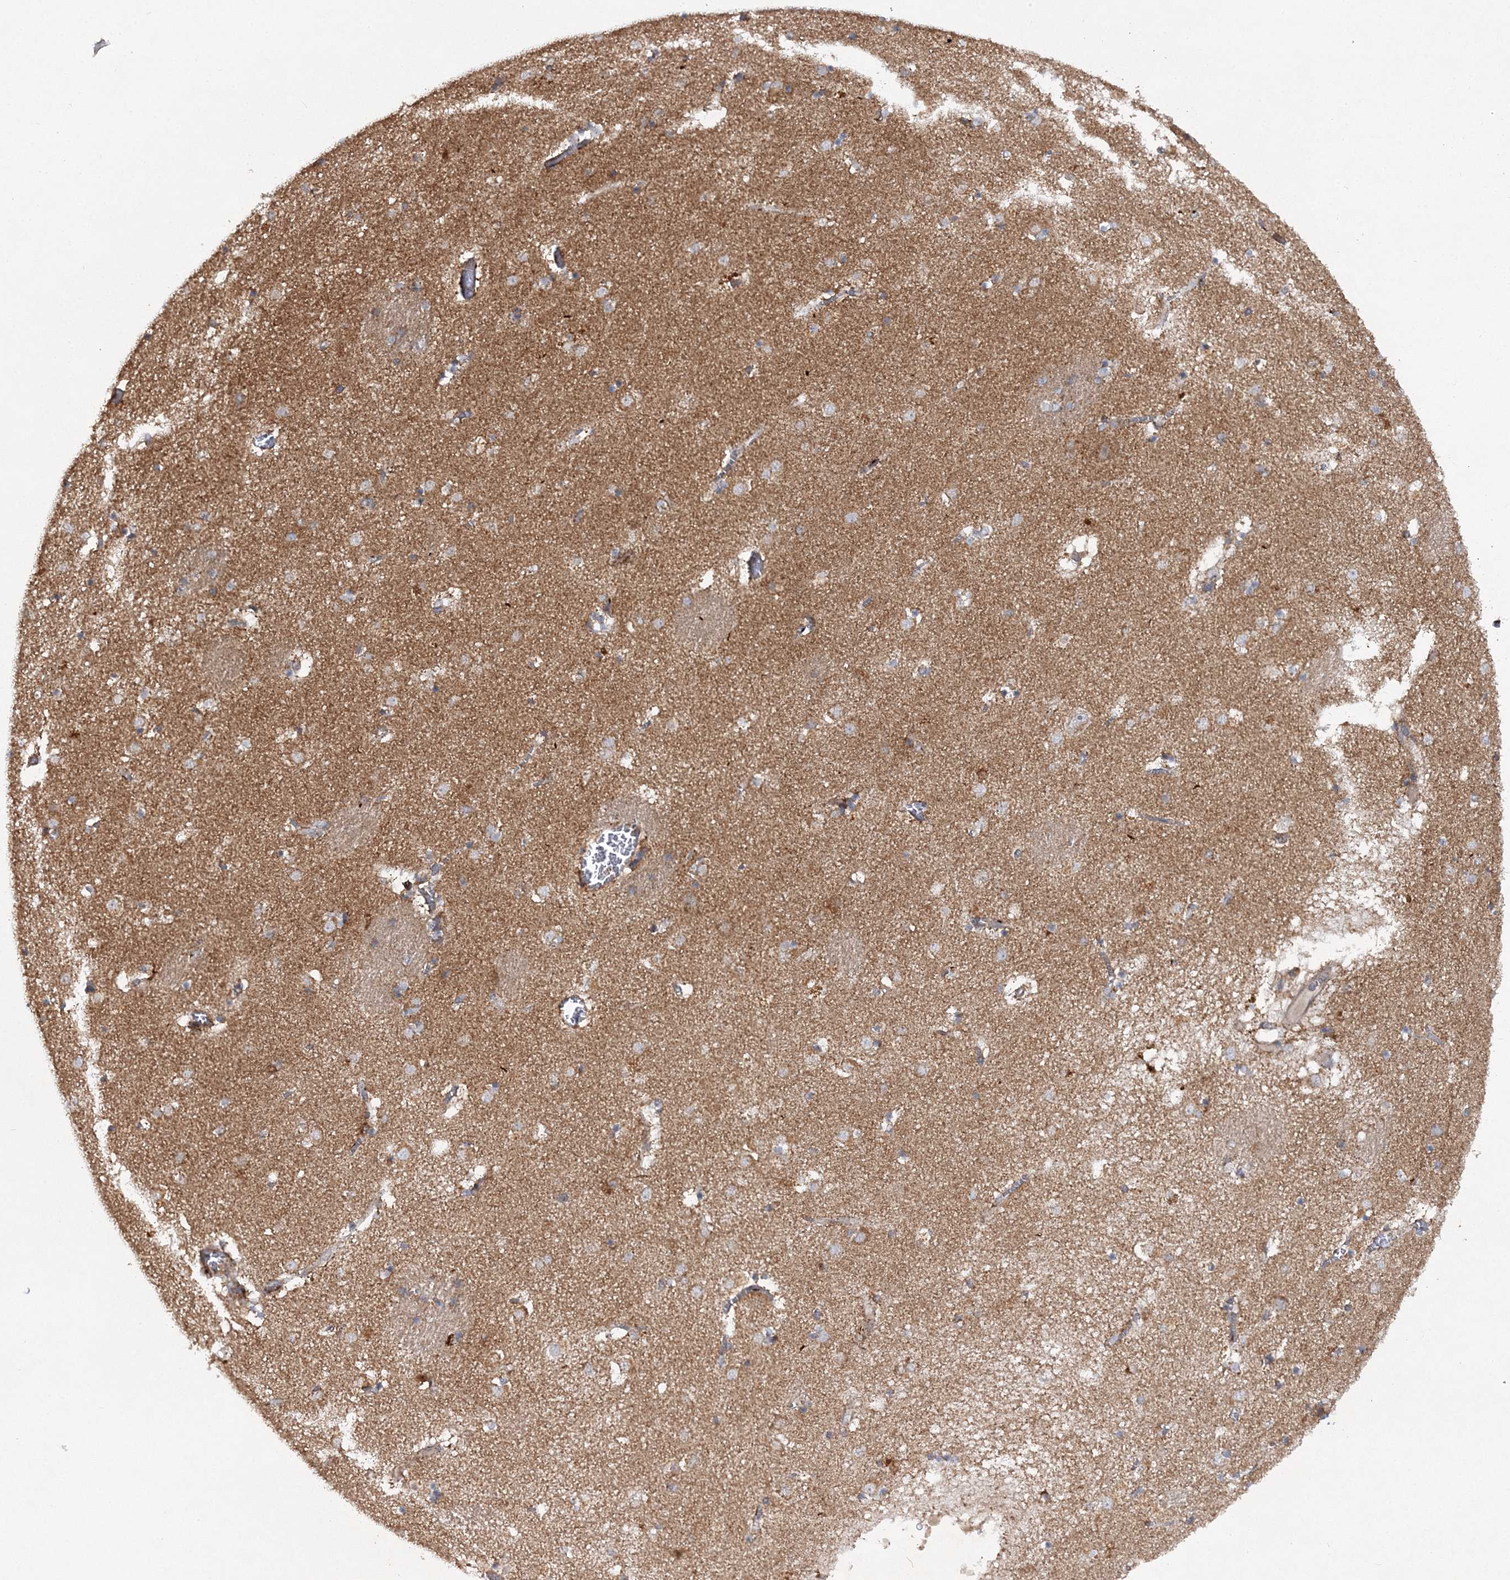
{"staining": {"intensity": "moderate", "quantity": "<25%", "location": "cytoplasmic/membranous"}, "tissue": "caudate", "cell_type": "Glial cells", "image_type": "normal", "snomed": [{"axis": "morphology", "description": "Normal tissue, NOS"}, {"axis": "topography", "description": "Lateral ventricle wall"}], "caption": "Immunohistochemistry photomicrograph of unremarkable caudate stained for a protein (brown), which exhibits low levels of moderate cytoplasmic/membranous positivity in about <25% of glial cells.", "gene": "DNAJC13", "patient": {"sex": "male", "age": 70}}